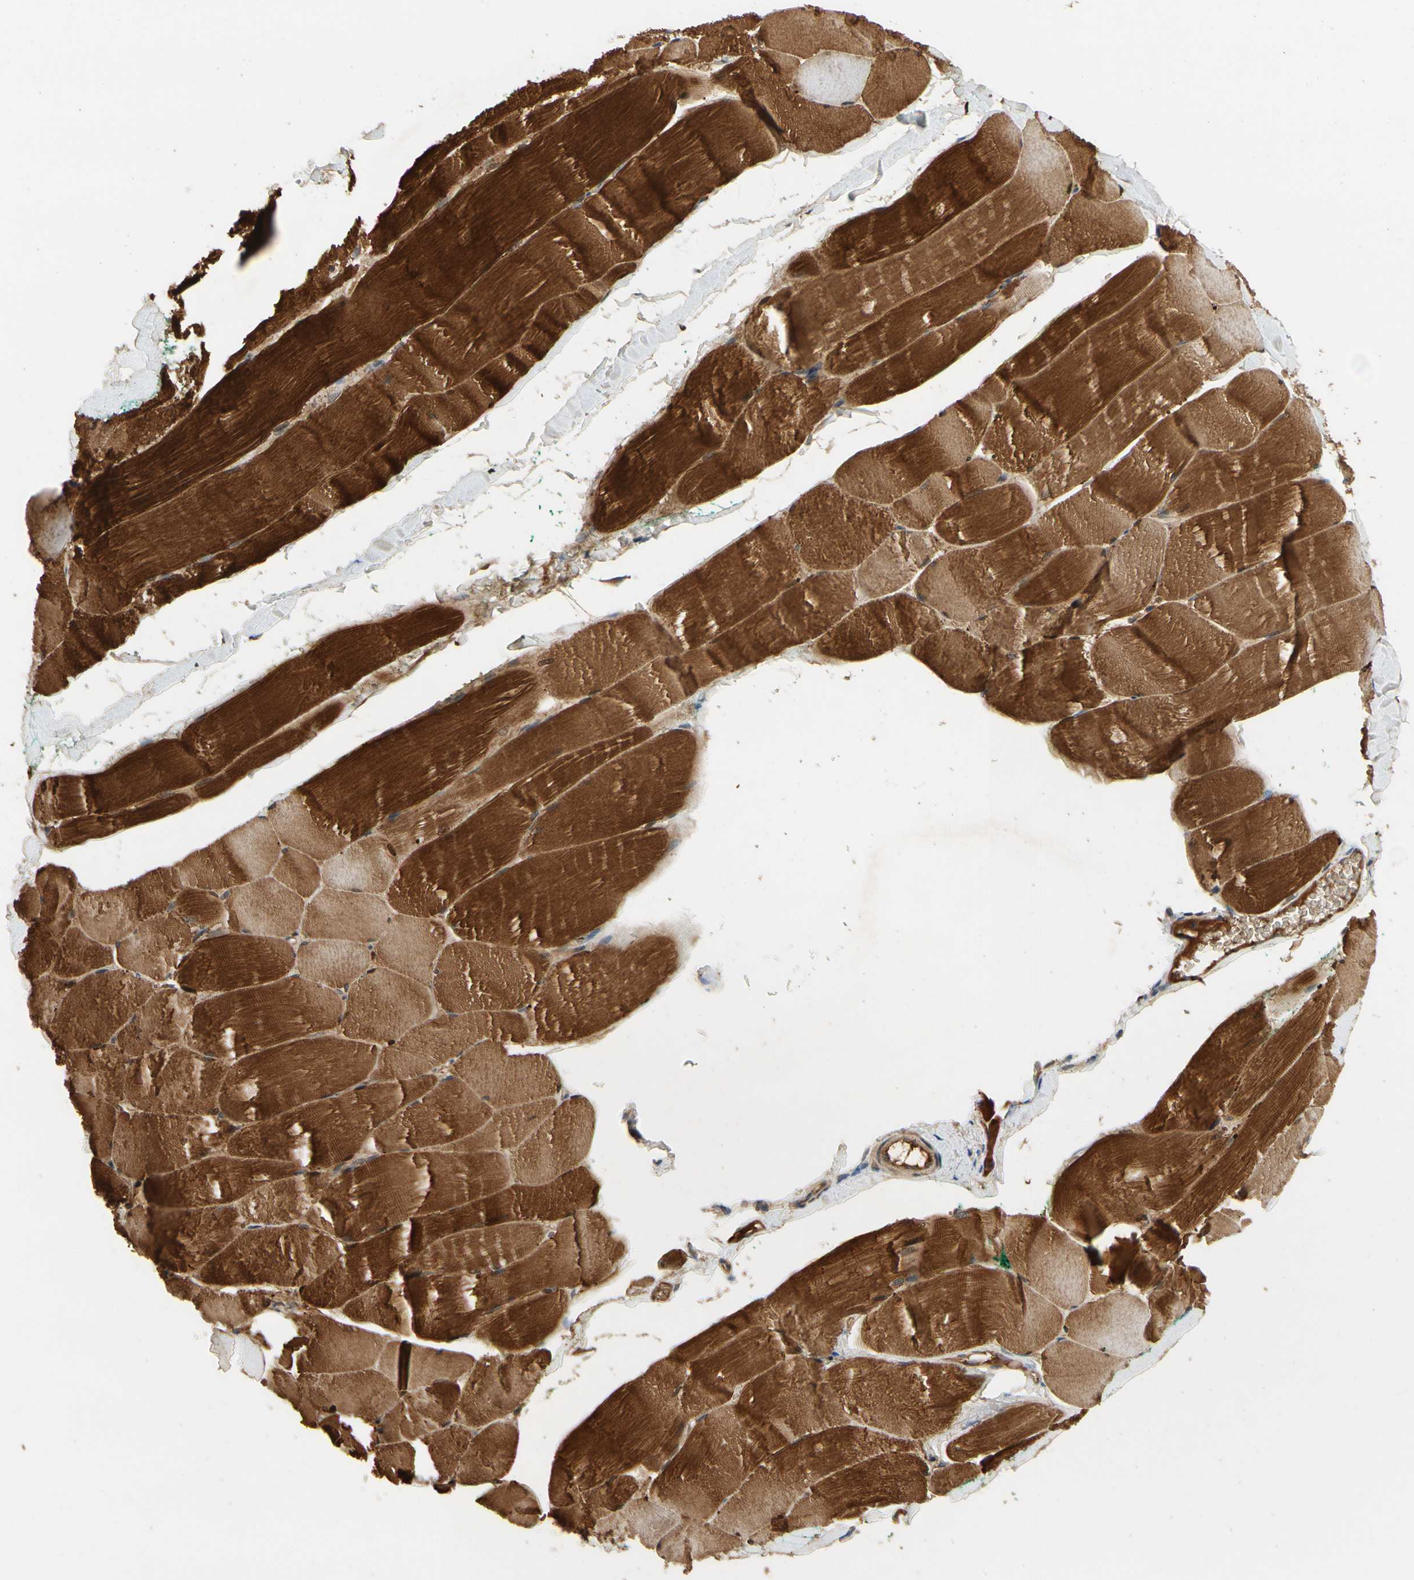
{"staining": {"intensity": "strong", "quantity": ">75%", "location": "cytoplasmic/membranous"}, "tissue": "skeletal muscle", "cell_type": "Myocytes", "image_type": "normal", "snomed": [{"axis": "morphology", "description": "Normal tissue, NOS"}, {"axis": "morphology", "description": "Squamous cell carcinoma, NOS"}, {"axis": "topography", "description": "Skeletal muscle"}], "caption": "IHC of benign skeletal muscle displays high levels of strong cytoplasmic/membranous positivity in about >75% of myocytes.", "gene": "TDRP", "patient": {"sex": "male", "age": 51}}